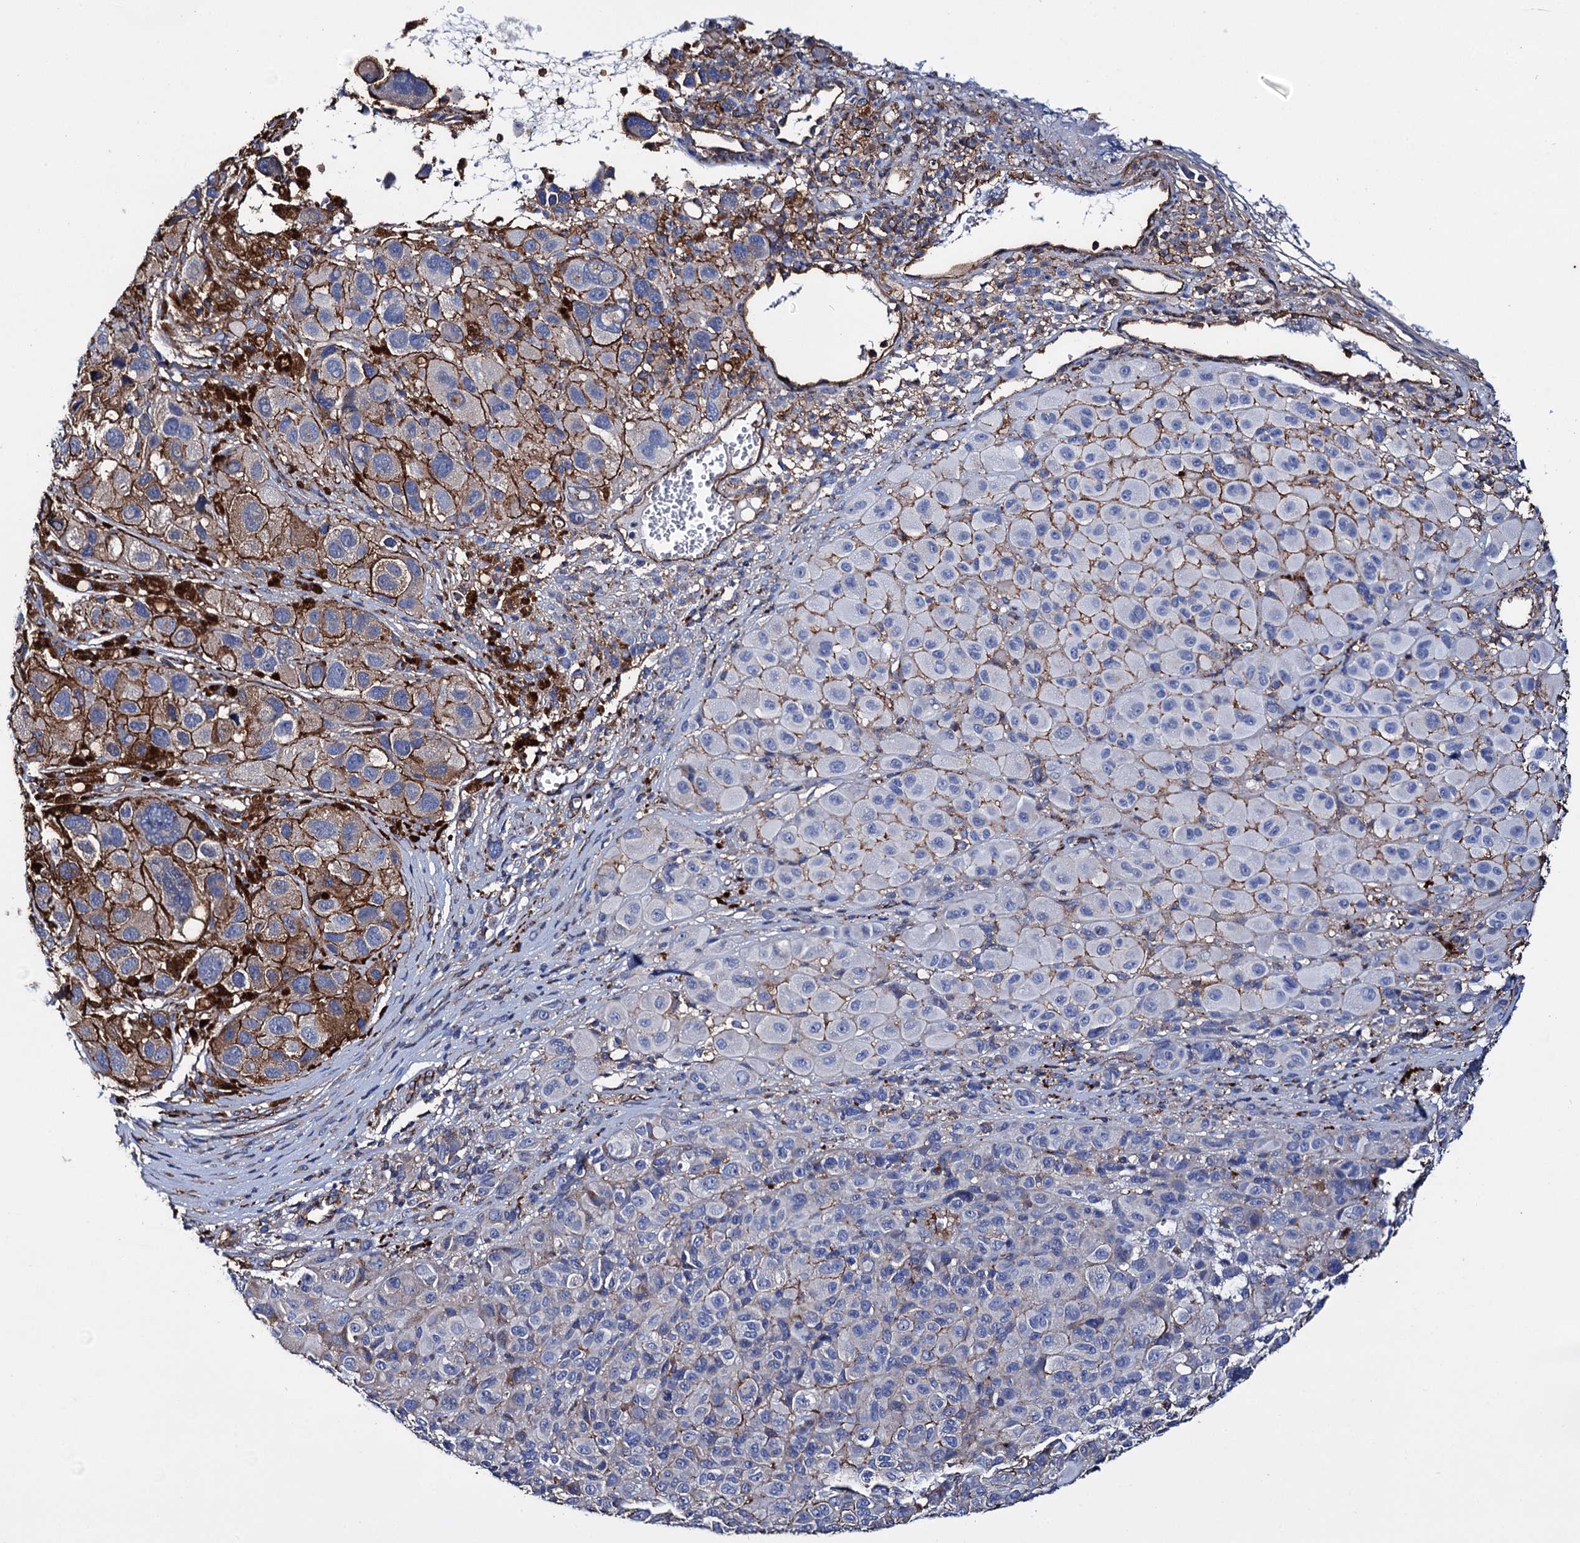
{"staining": {"intensity": "strong", "quantity": "25%-75%", "location": "cytoplasmic/membranous"}, "tissue": "melanoma", "cell_type": "Tumor cells", "image_type": "cancer", "snomed": [{"axis": "morphology", "description": "Malignant melanoma, NOS"}, {"axis": "topography", "description": "Skin of trunk"}], "caption": "Immunohistochemical staining of human malignant melanoma reveals high levels of strong cytoplasmic/membranous staining in approximately 25%-75% of tumor cells.", "gene": "SCPEP1", "patient": {"sex": "male", "age": 71}}